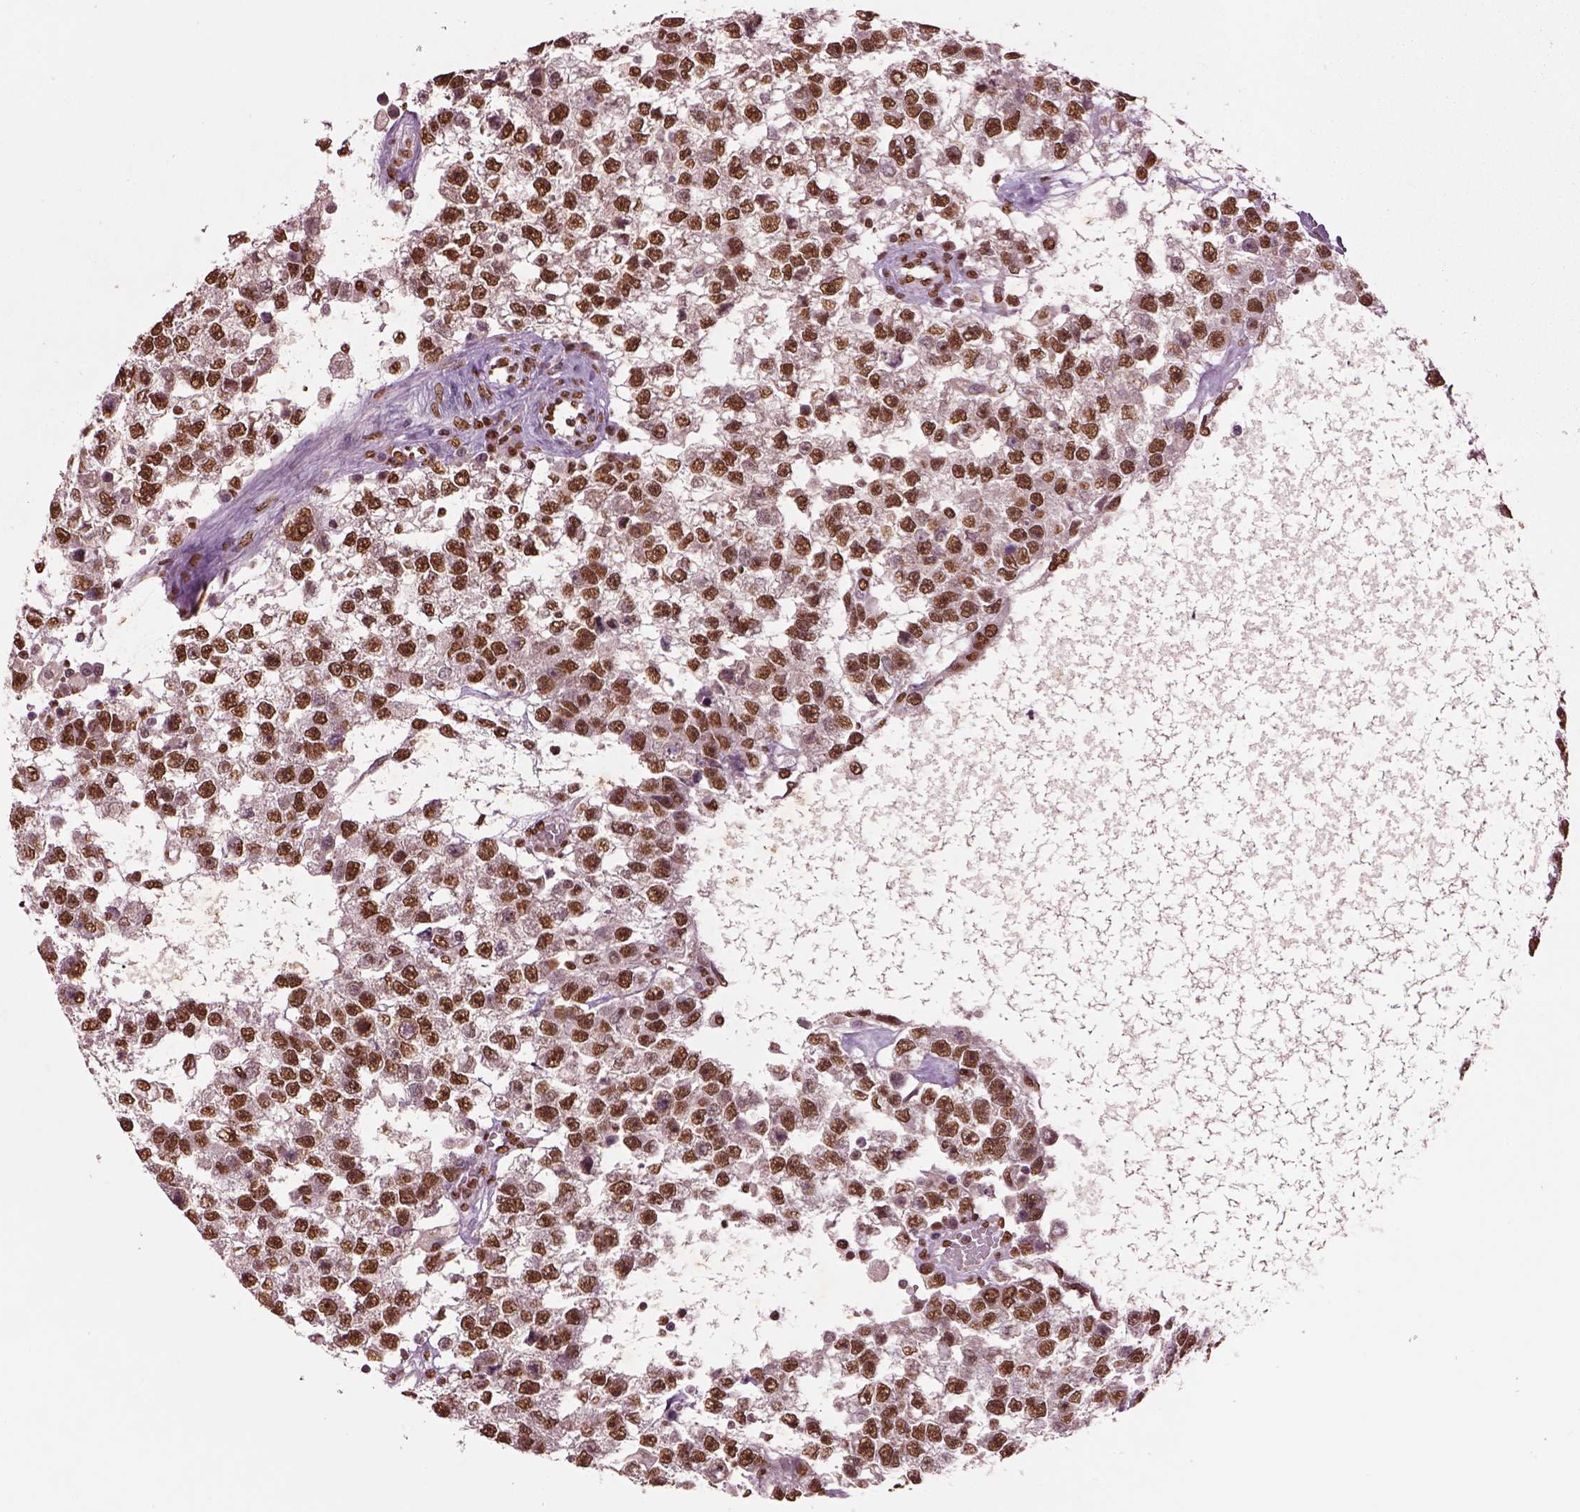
{"staining": {"intensity": "strong", "quantity": ">75%", "location": "nuclear"}, "tissue": "testis cancer", "cell_type": "Tumor cells", "image_type": "cancer", "snomed": [{"axis": "morphology", "description": "Seminoma, NOS"}, {"axis": "topography", "description": "Testis"}], "caption": "About >75% of tumor cells in human seminoma (testis) display strong nuclear protein expression as visualized by brown immunohistochemical staining.", "gene": "DDX3X", "patient": {"sex": "male", "age": 34}}